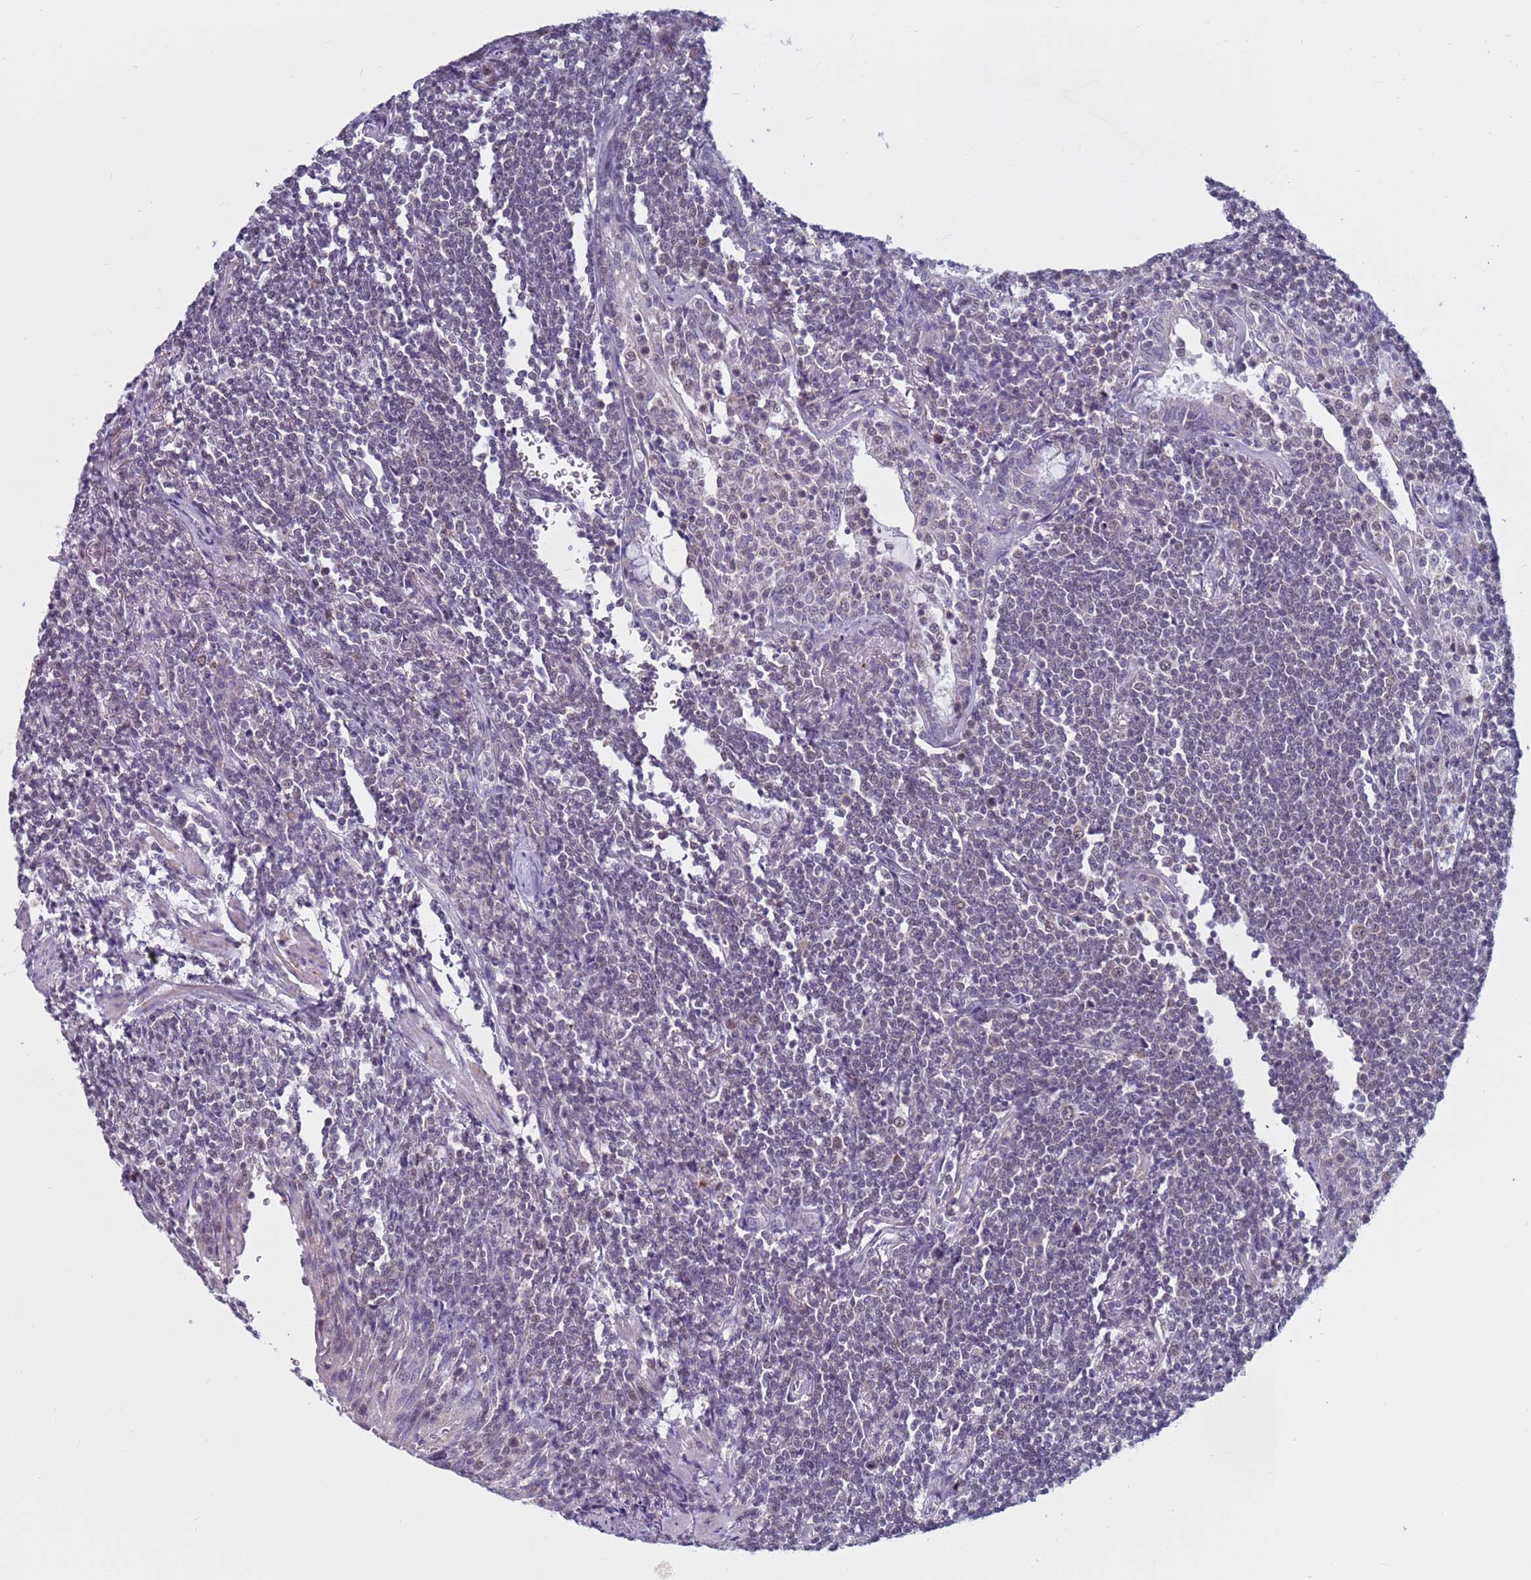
{"staining": {"intensity": "negative", "quantity": "none", "location": "none"}, "tissue": "lymphoma", "cell_type": "Tumor cells", "image_type": "cancer", "snomed": [{"axis": "morphology", "description": "Malignant lymphoma, non-Hodgkin's type, Low grade"}, {"axis": "topography", "description": "Lung"}], "caption": "Low-grade malignant lymphoma, non-Hodgkin's type was stained to show a protein in brown. There is no significant positivity in tumor cells.", "gene": "CDK2AP2", "patient": {"sex": "female", "age": 71}}